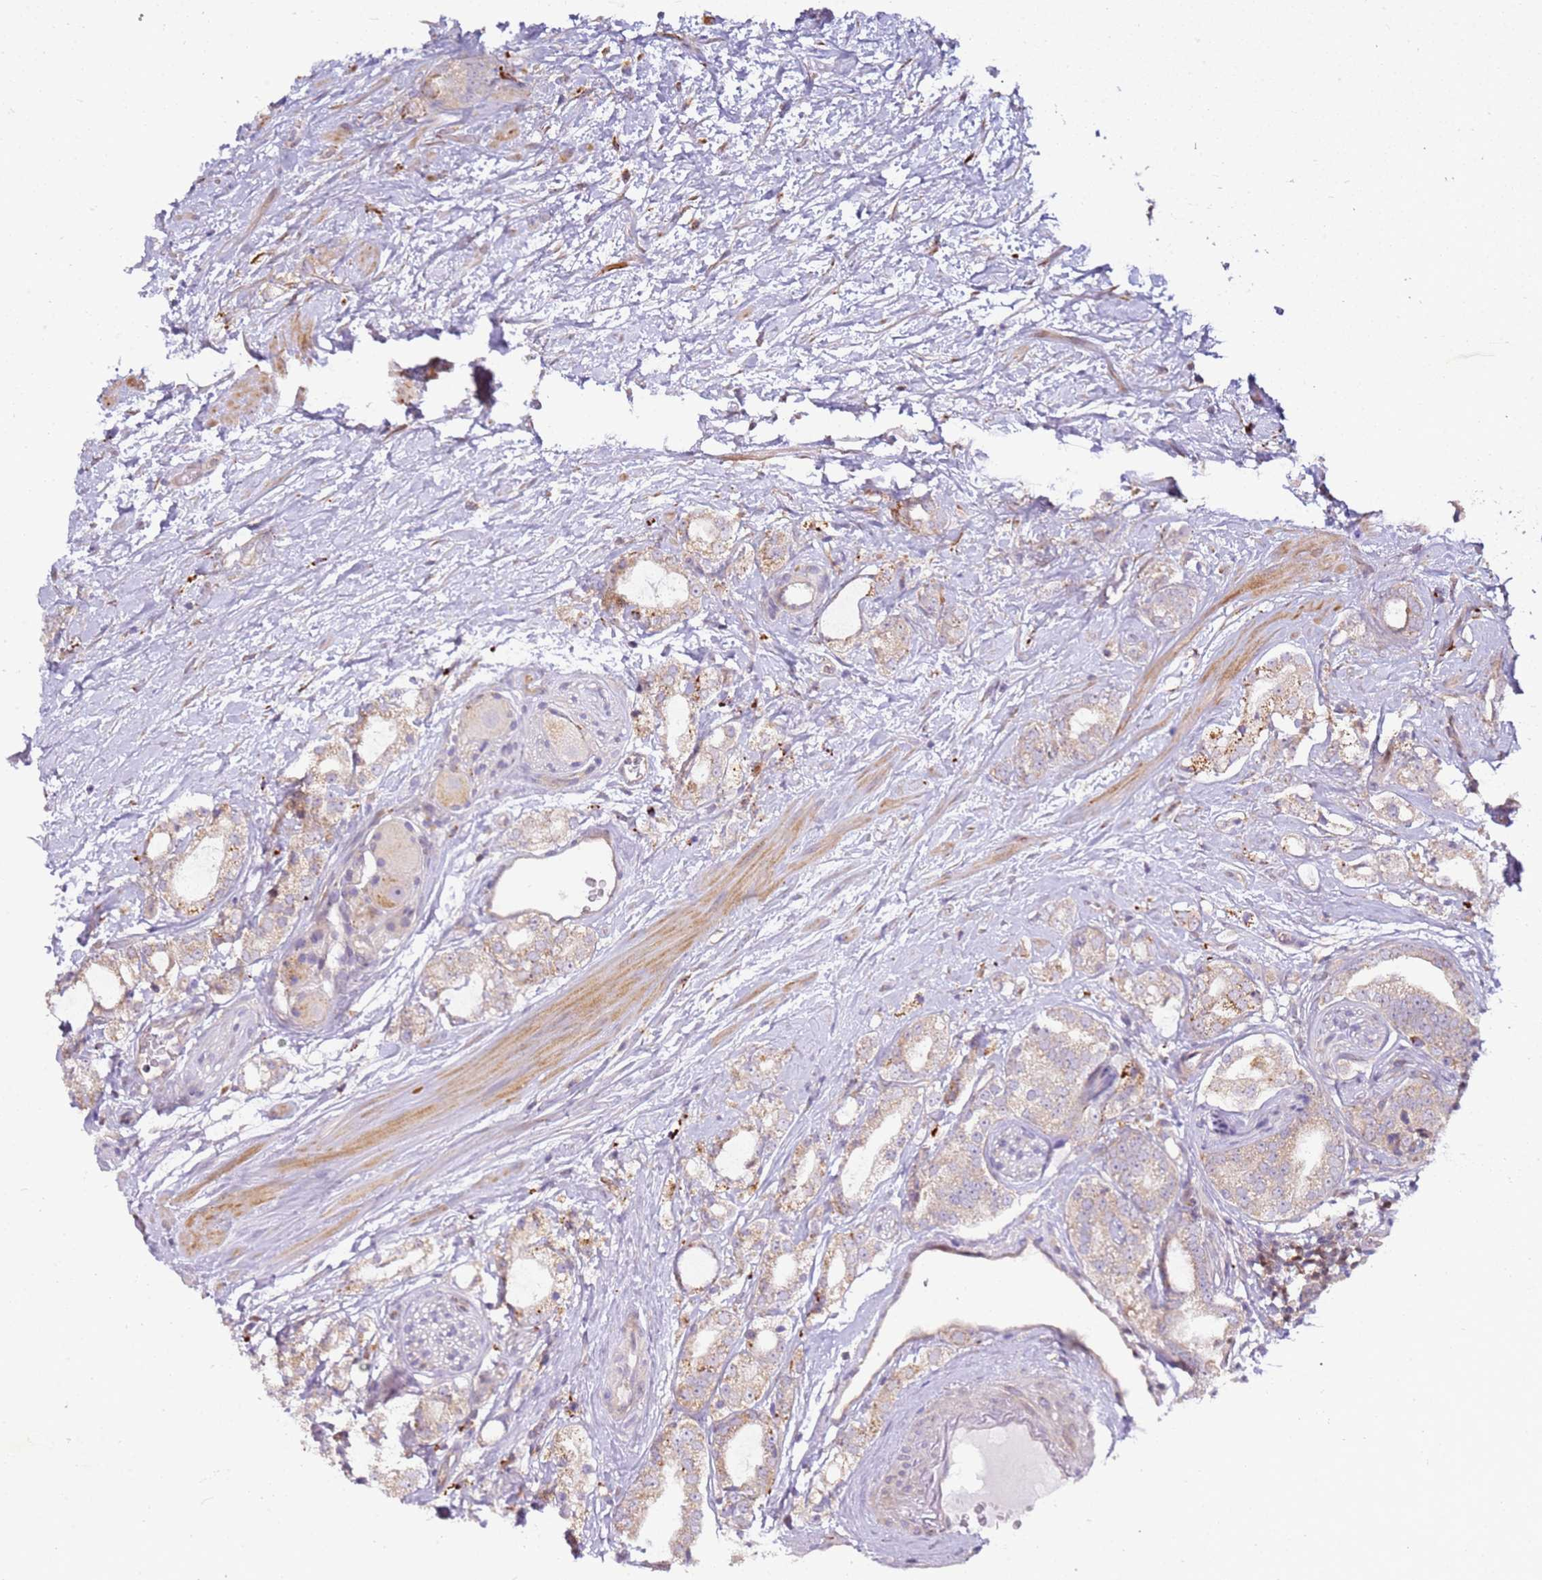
{"staining": {"intensity": "weak", "quantity": "25%-75%", "location": "cytoplasmic/membranous"}, "tissue": "prostate cancer", "cell_type": "Tumor cells", "image_type": "cancer", "snomed": [{"axis": "morphology", "description": "Adenocarcinoma, High grade"}, {"axis": "topography", "description": "Prostate"}], "caption": "Approximately 25%-75% of tumor cells in human prostate cancer reveal weak cytoplasmic/membranous protein staining as visualized by brown immunohistochemical staining.", "gene": "GRAP", "patient": {"sex": "male", "age": 64}}